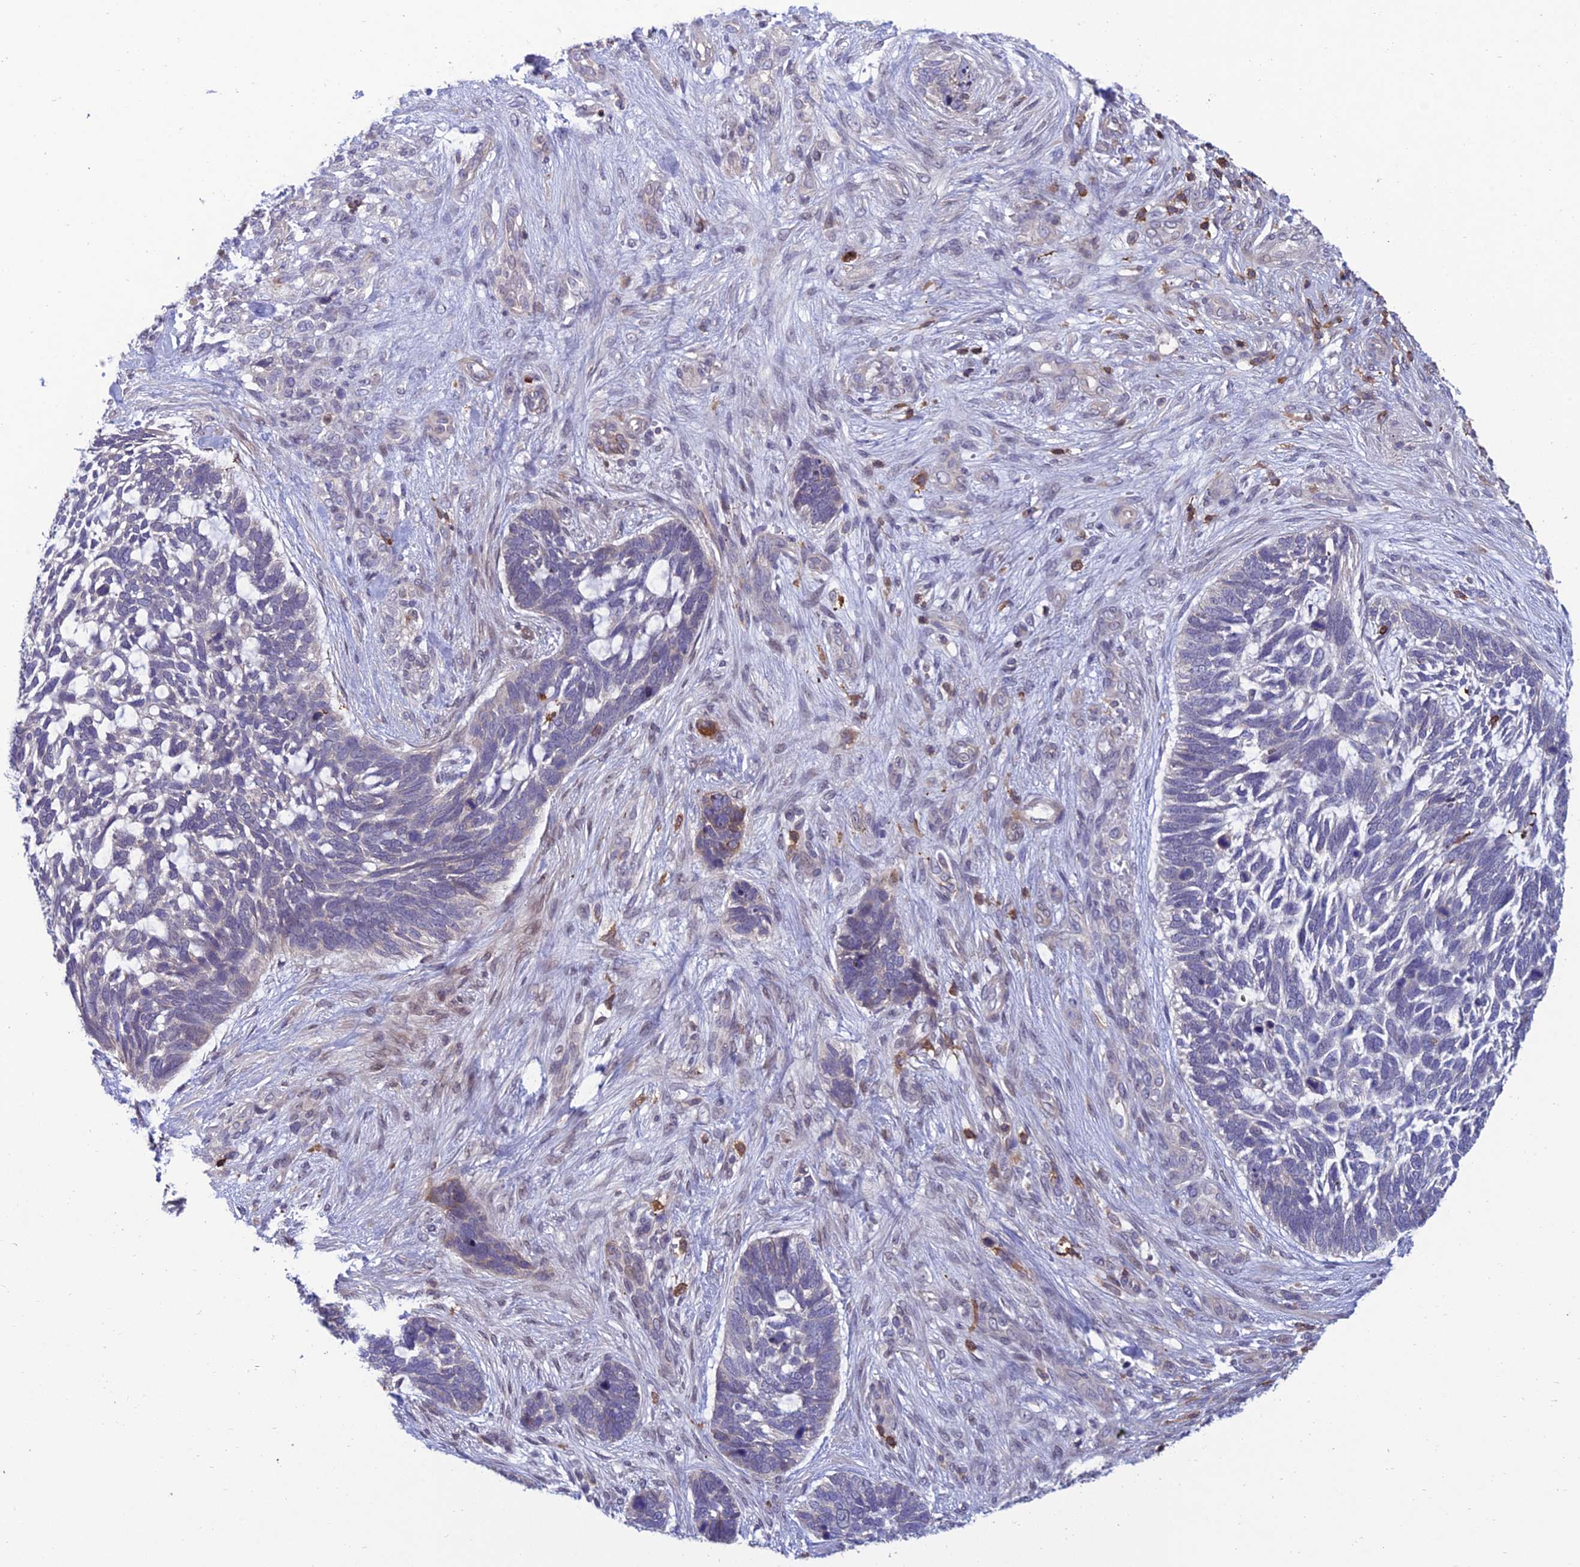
{"staining": {"intensity": "negative", "quantity": "none", "location": "none"}, "tissue": "skin cancer", "cell_type": "Tumor cells", "image_type": "cancer", "snomed": [{"axis": "morphology", "description": "Basal cell carcinoma"}, {"axis": "topography", "description": "Skin"}], "caption": "This is a photomicrograph of immunohistochemistry staining of skin basal cell carcinoma, which shows no staining in tumor cells.", "gene": "FAM76A", "patient": {"sex": "male", "age": 88}}